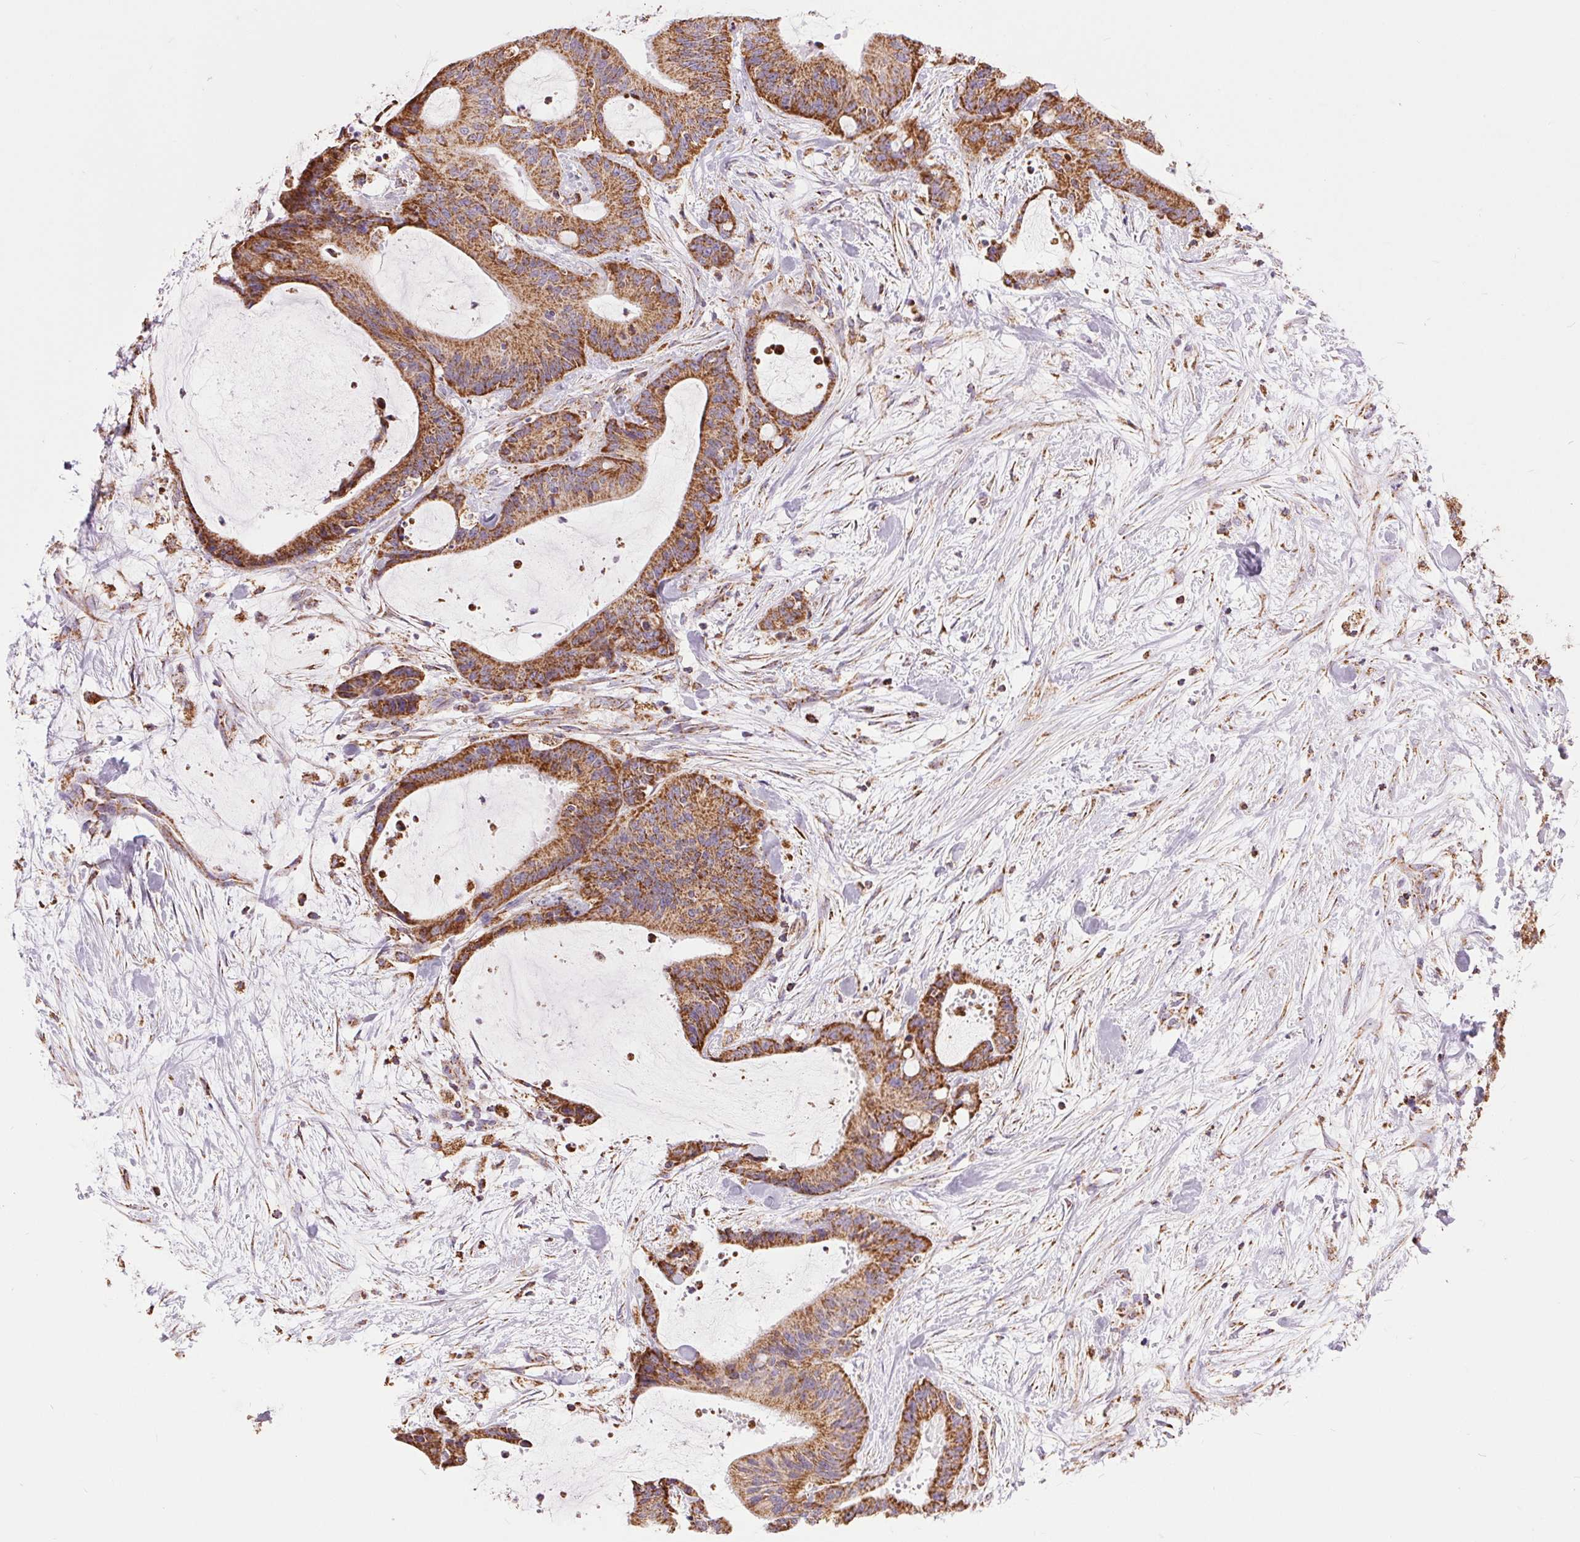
{"staining": {"intensity": "strong", "quantity": ">75%", "location": "cytoplasmic/membranous"}, "tissue": "liver cancer", "cell_type": "Tumor cells", "image_type": "cancer", "snomed": [{"axis": "morphology", "description": "Cholangiocarcinoma"}, {"axis": "topography", "description": "Liver"}], "caption": "High-magnification brightfield microscopy of liver cancer stained with DAB (3,3'-diaminobenzidine) (brown) and counterstained with hematoxylin (blue). tumor cells exhibit strong cytoplasmic/membranous positivity is appreciated in approximately>75% of cells.", "gene": "ATP5PB", "patient": {"sex": "female", "age": 73}}